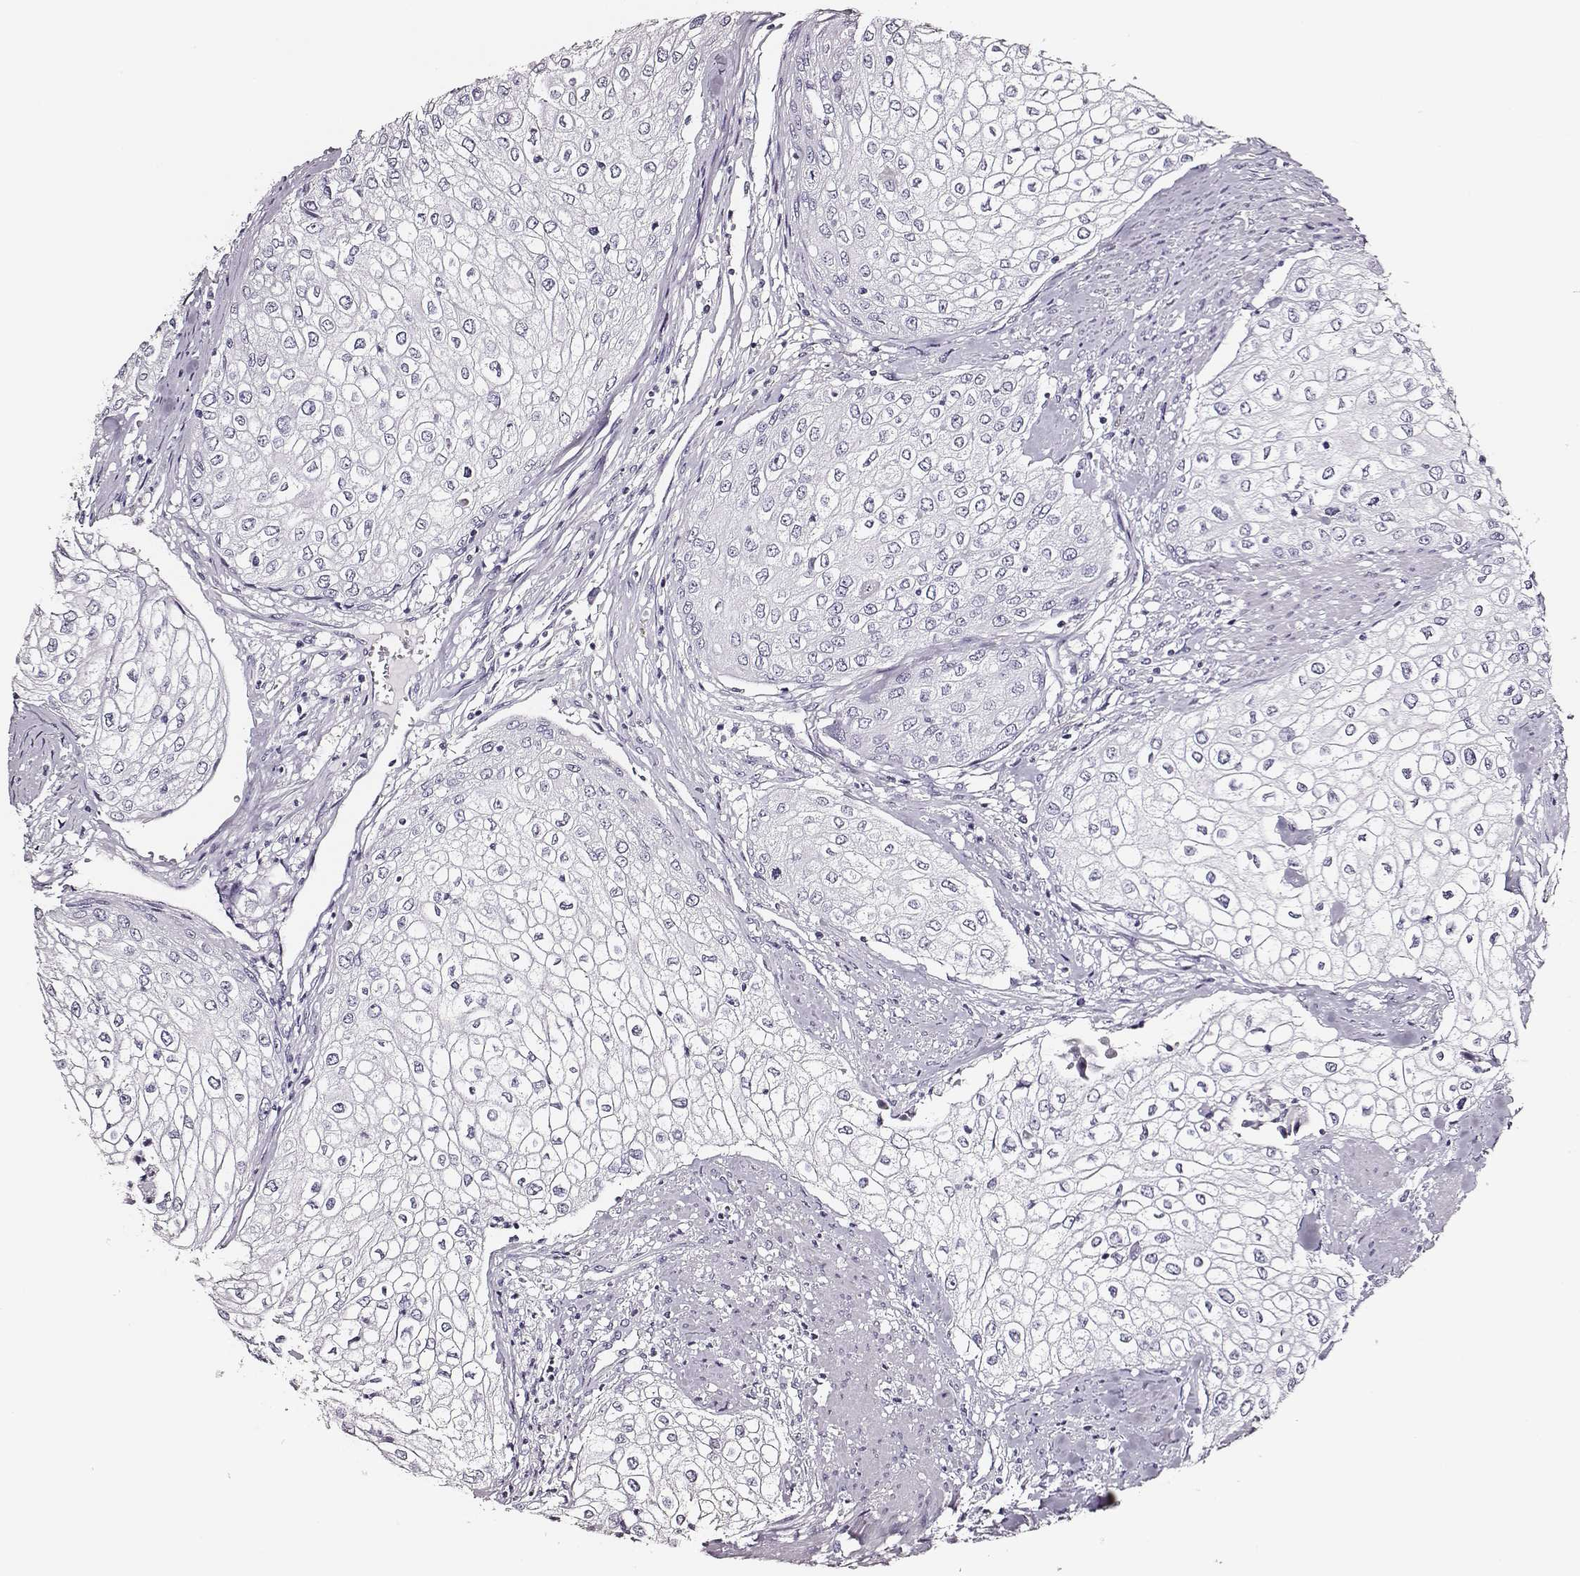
{"staining": {"intensity": "negative", "quantity": "none", "location": "none"}, "tissue": "urothelial cancer", "cell_type": "Tumor cells", "image_type": "cancer", "snomed": [{"axis": "morphology", "description": "Urothelial carcinoma, High grade"}, {"axis": "topography", "description": "Urinary bladder"}], "caption": "A photomicrograph of human urothelial carcinoma (high-grade) is negative for staining in tumor cells.", "gene": "DPEP1", "patient": {"sex": "male", "age": 62}}